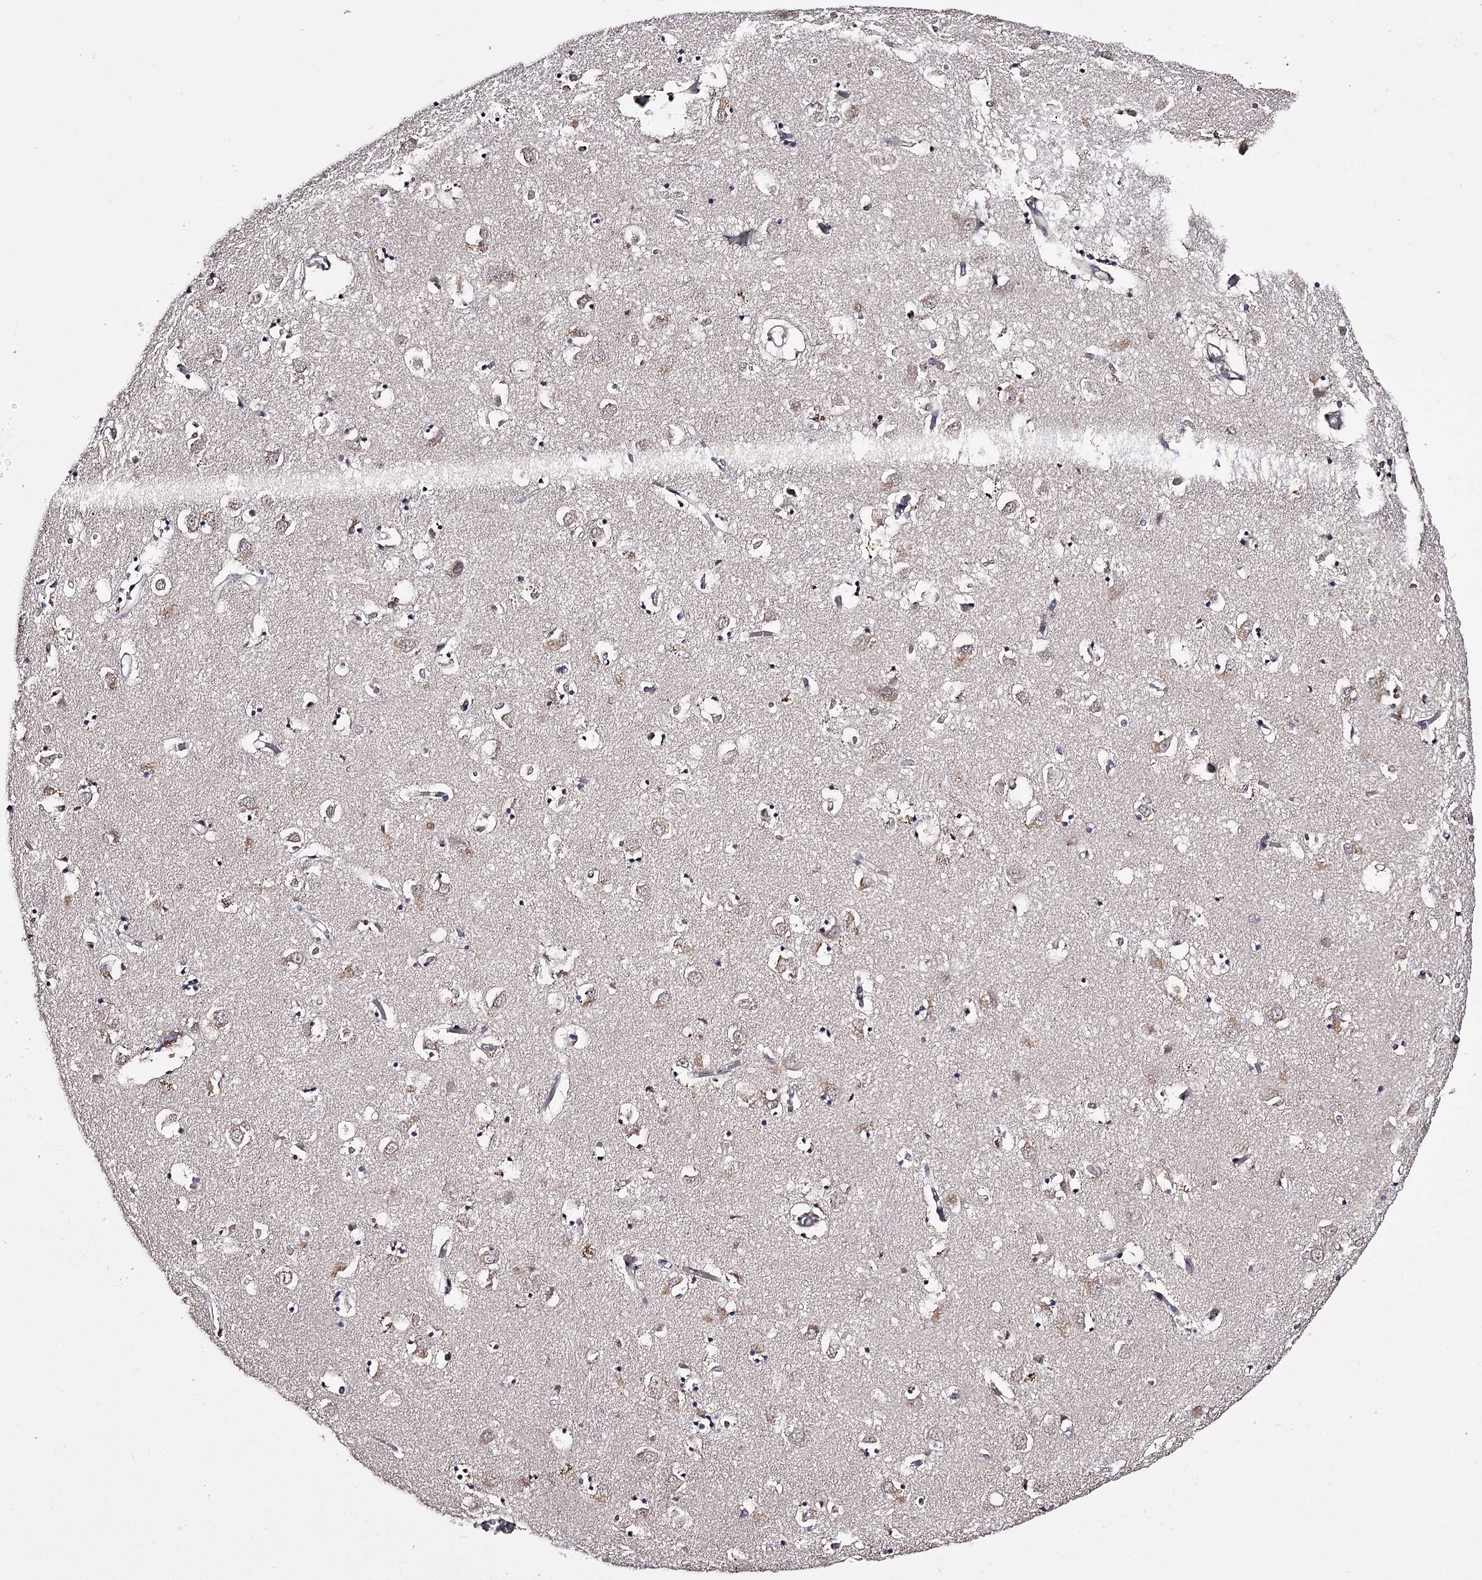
{"staining": {"intensity": "negative", "quantity": "none", "location": "none"}, "tissue": "caudate", "cell_type": "Glial cells", "image_type": "normal", "snomed": [{"axis": "morphology", "description": "Normal tissue, NOS"}, {"axis": "topography", "description": "Lateral ventricle wall"}], "caption": "This is a histopathology image of immunohistochemistry (IHC) staining of benign caudate, which shows no staining in glial cells. (Brightfield microscopy of DAB immunohistochemistry (IHC) at high magnification).", "gene": "SLC32A1", "patient": {"sex": "male", "age": 70}}